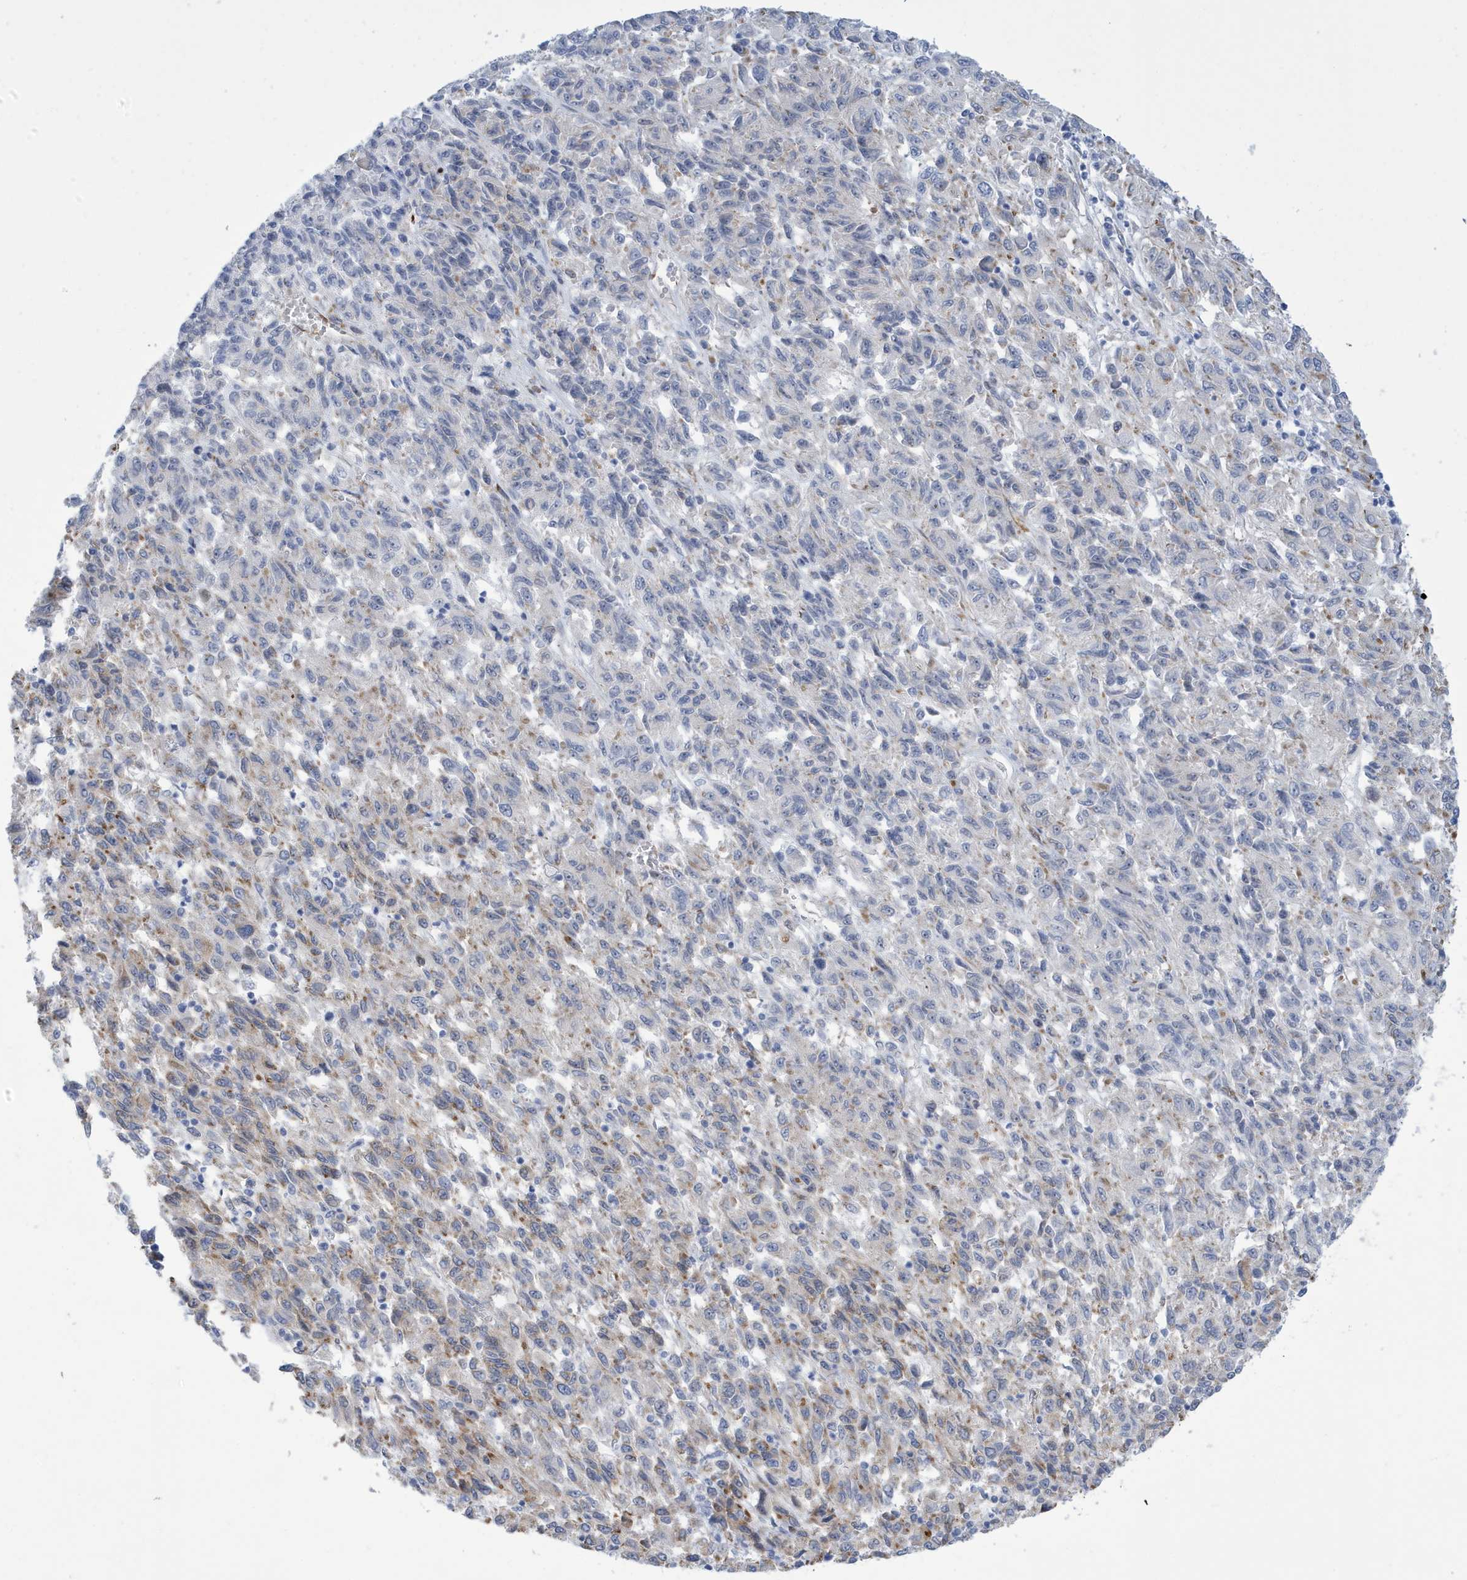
{"staining": {"intensity": "weak", "quantity": "<25%", "location": "cytoplasmic/membranous"}, "tissue": "melanoma", "cell_type": "Tumor cells", "image_type": "cancer", "snomed": [{"axis": "morphology", "description": "Malignant melanoma, Metastatic site"}, {"axis": "topography", "description": "Lung"}], "caption": "A histopathology image of human melanoma is negative for staining in tumor cells.", "gene": "SEMA3F", "patient": {"sex": "male", "age": 64}}